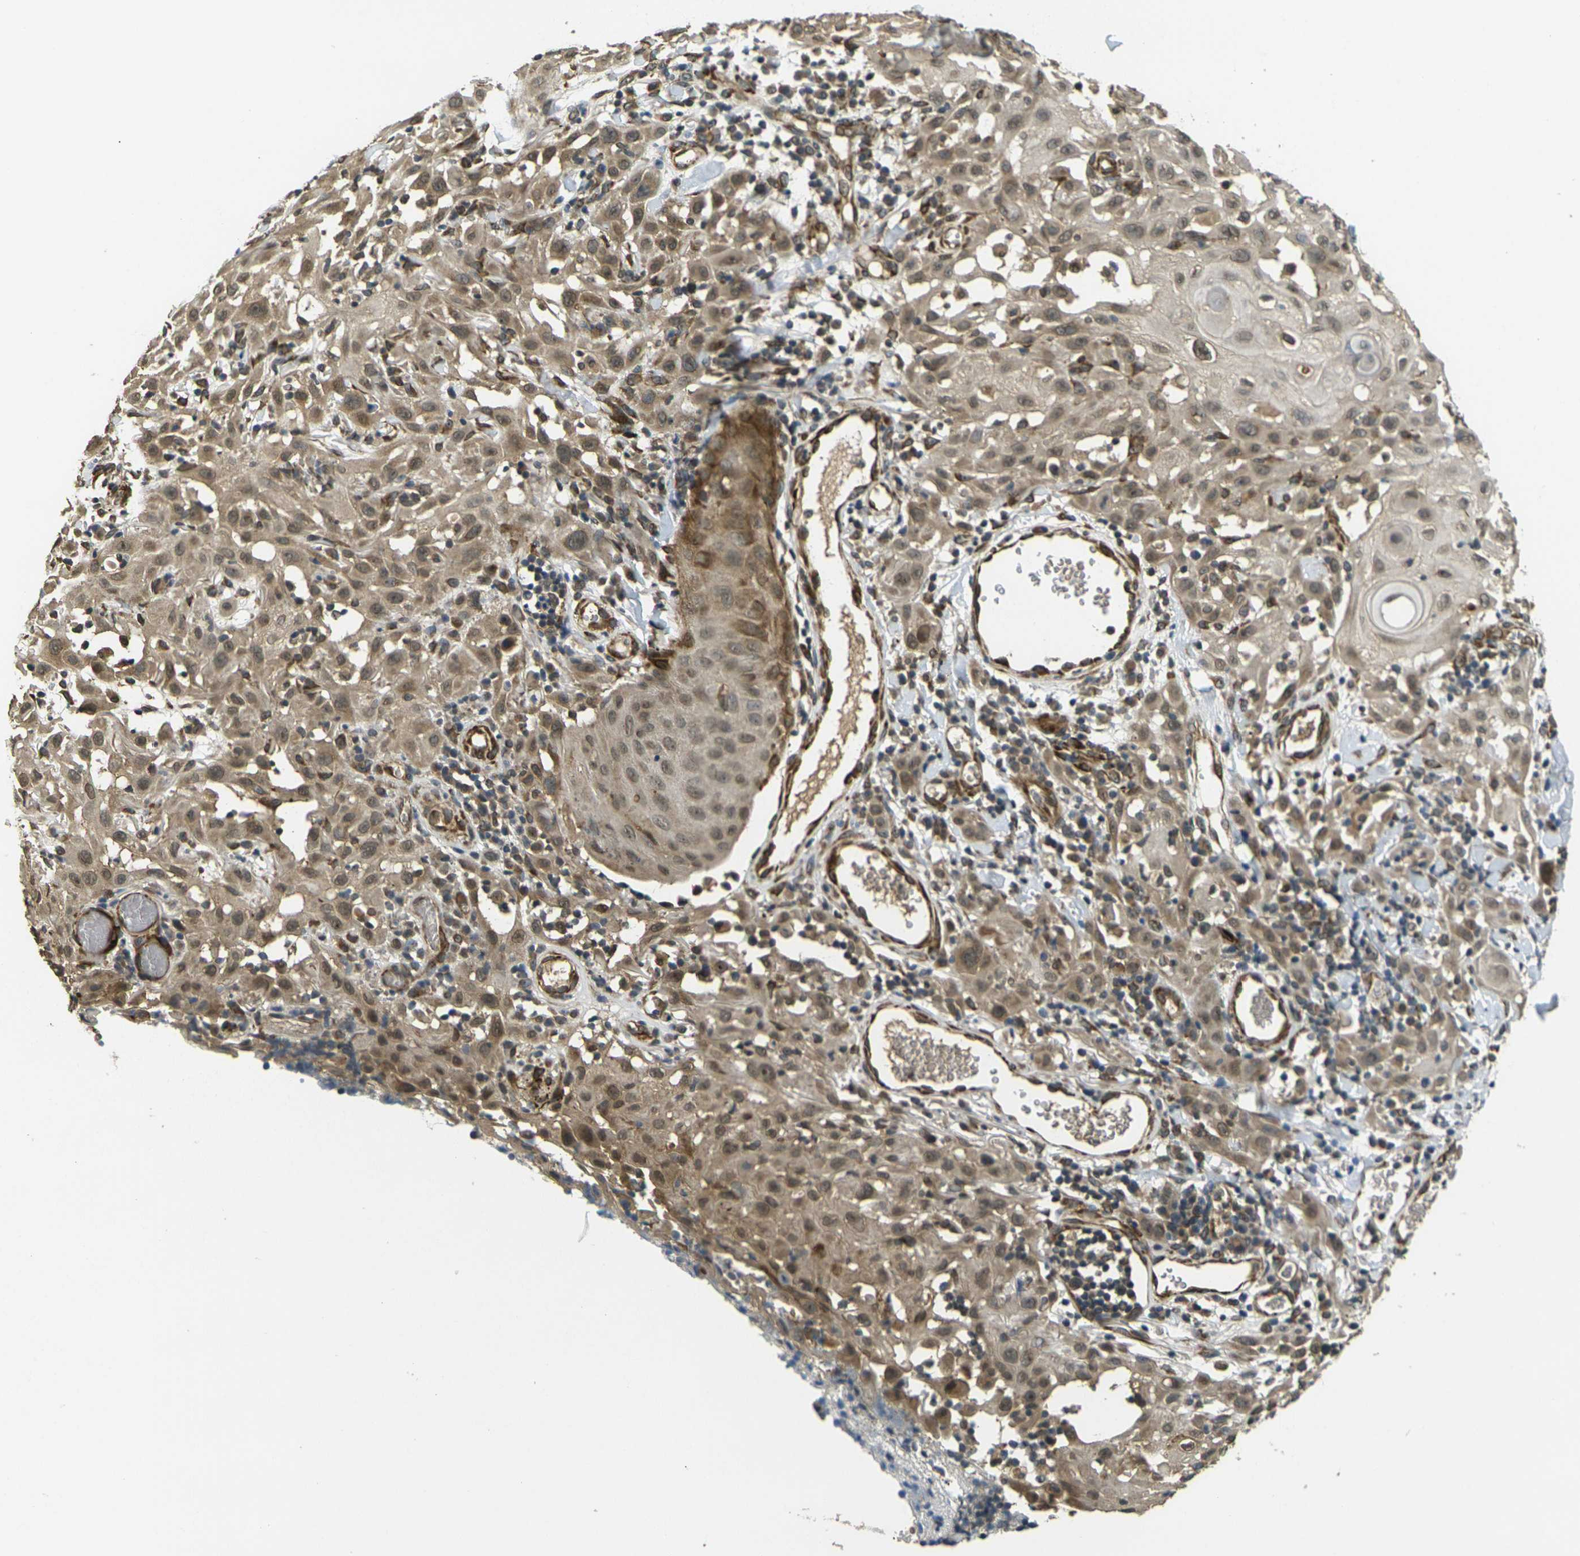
{"staining": {"intensity": "moderate", "quantity": ">75%", "location": "cytoplasmic/membranous"}, "tissue": "skin cancer", "cell_type": "Tumor cells", "image_type": "cancer", "snomed": [{"axis": "morphology", "description": "Squamous cell carcinoma, NOS"}, {"axis": "topography", "description": "Skin"}], "caption": "A brown stain shows moderate cytoplasmic/membranous expression of a protein in human skin cancer tumor cells.", "gene": "FUT11", "patient": {"sex": "male", "age": 24}}